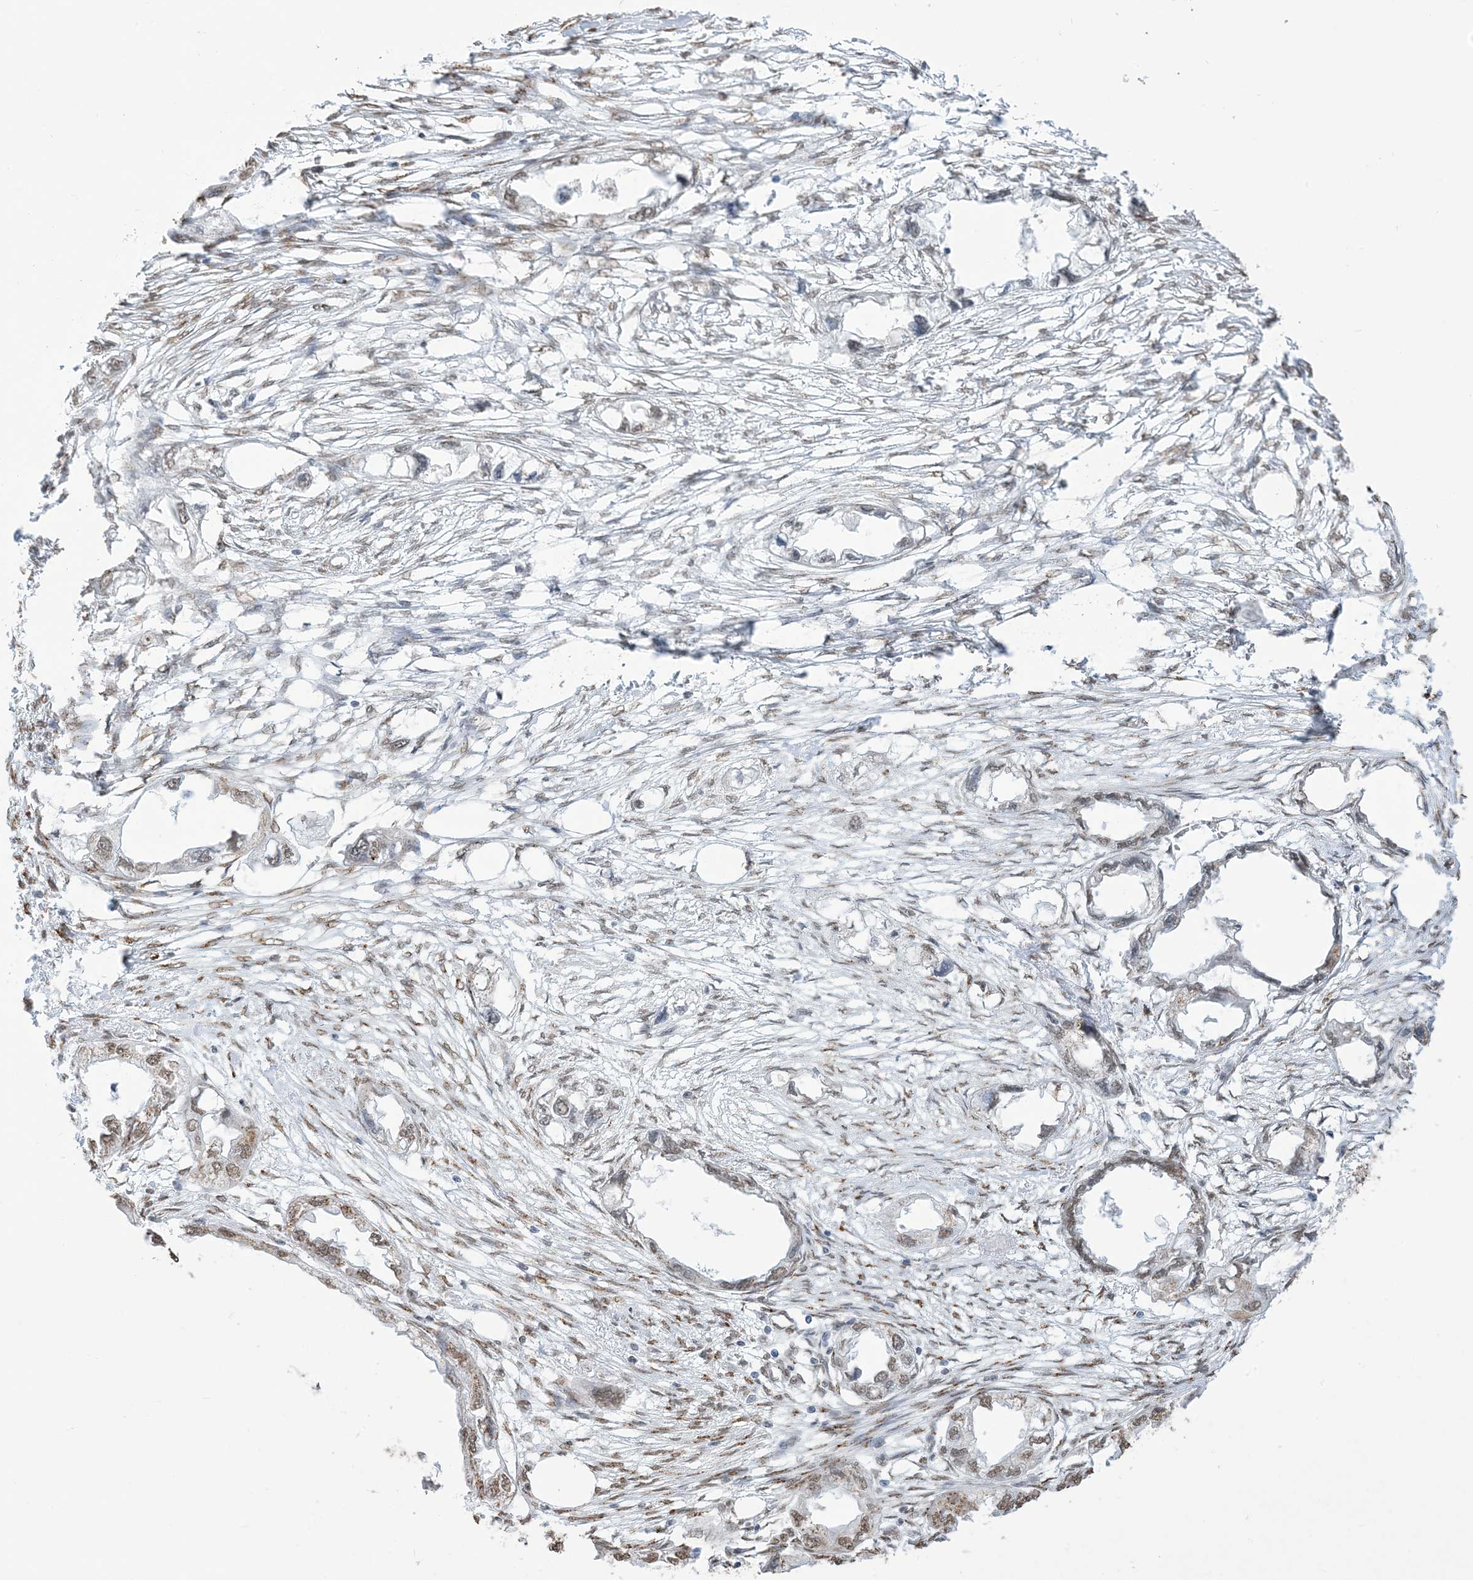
{"staining": {"intensity": "weak", "quantity": "25%-75%", "location": "cytoplasmic/membranous,nuclear"}, "tissue": "endometrial cancer", "cell_type": "Tumor cells", "image_type": "cancer", "snomed": [{"axis": "morphology", "description": "Adenocarcinoma, NOS"}, {"axis": "morphology", "description": "Adenocarcinoma, metastatic, NOS"}, {"axis": "topography", "description": "Adipose tissue"}, {"axis": "topography", "description": "Endometrium"}], "caption": "Protein expression analysis of endometrial metastatic adenocarcinoma exhibits weak cytoplasmic/membranous and nuclear expression in approximately 25%-75% of tumor cells.", "gene": "GPR107", "patient": {"sex": "female", "age": 67}}